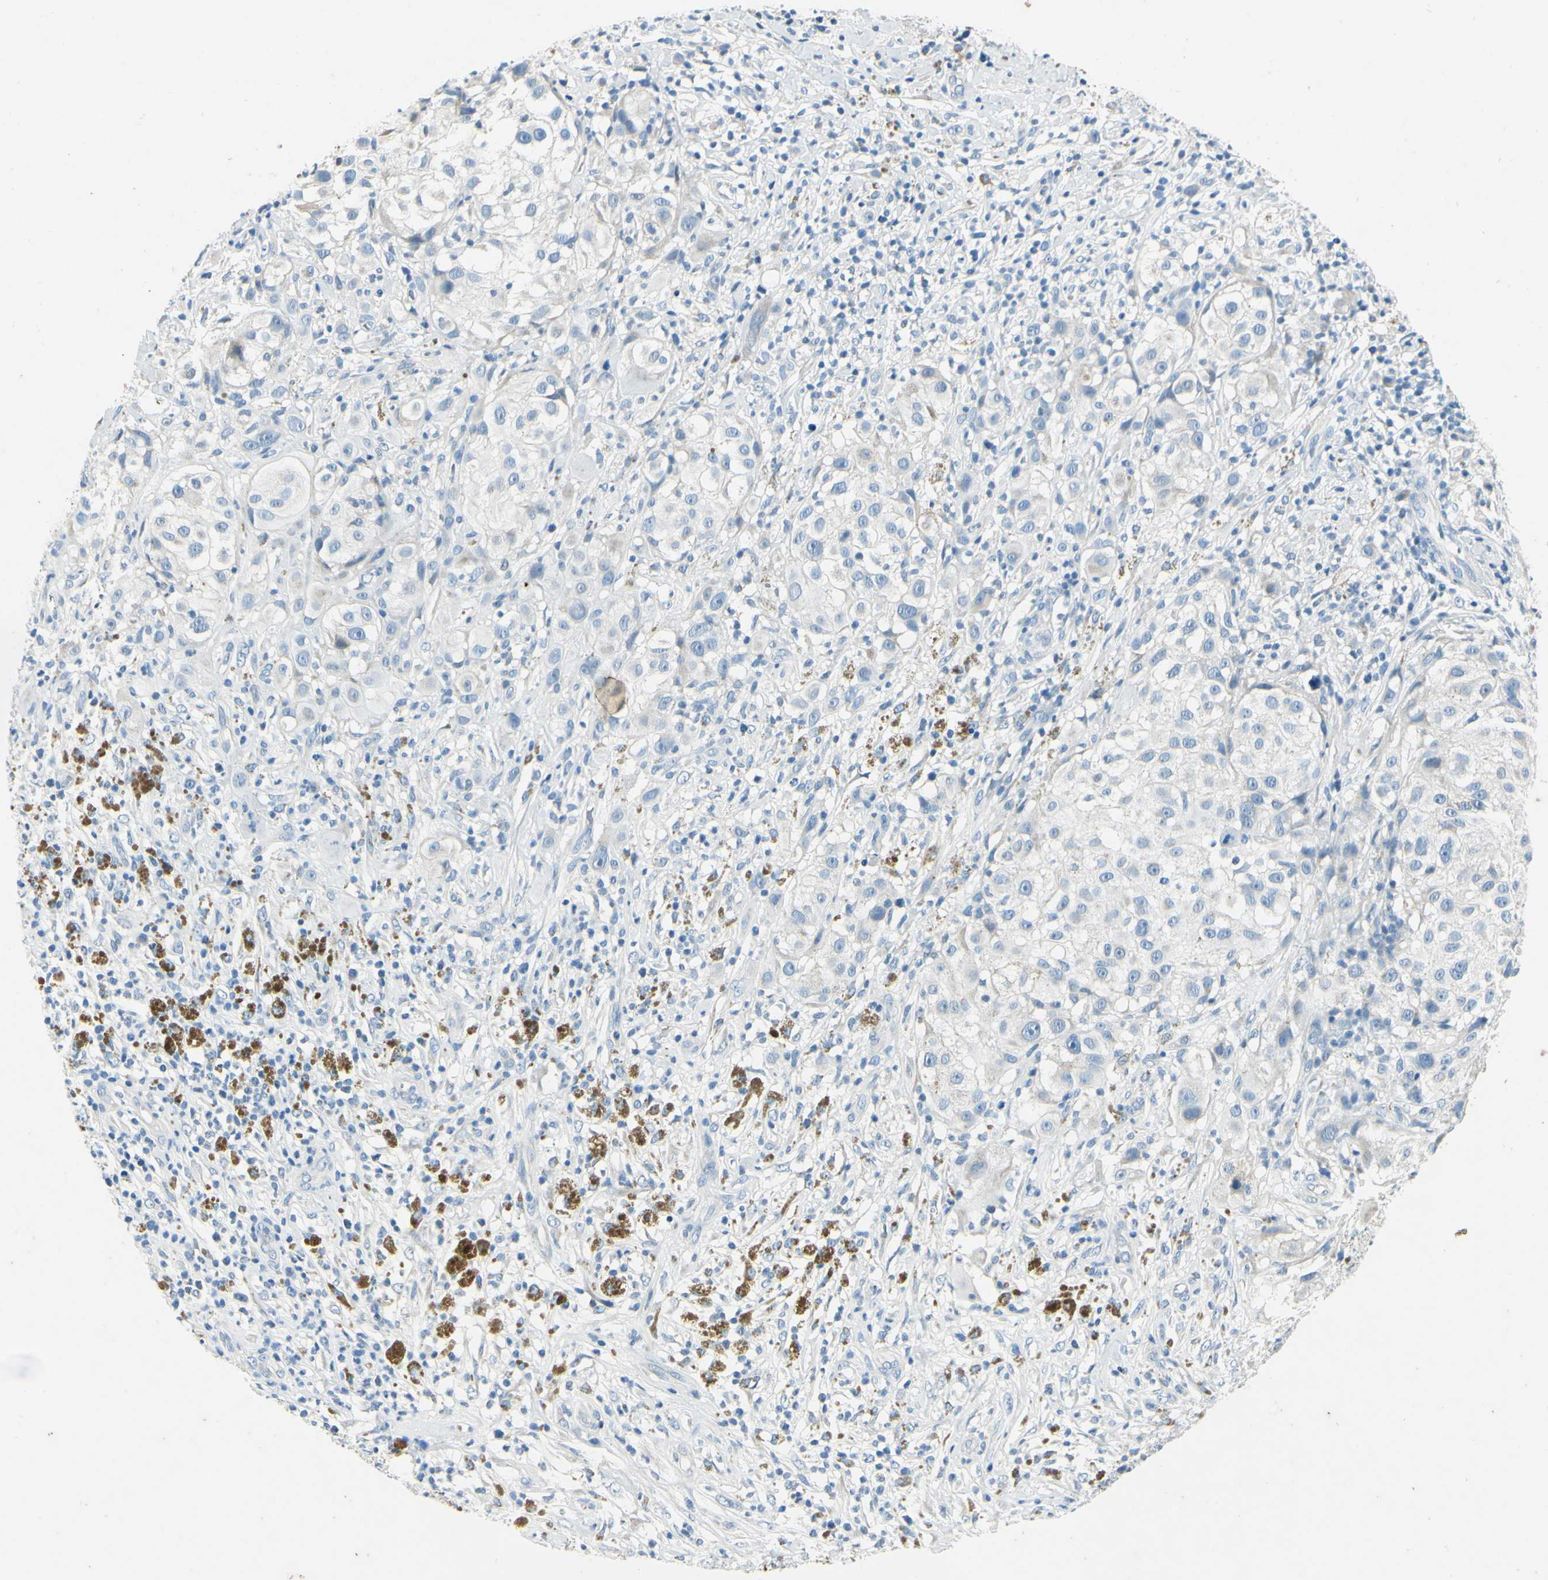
{"staining": {"intensity": "negative", "quantity": "none", "location": "none"}, "tissue": "melanoma", "cell_type": "Tumor cells", "image_type": "cancer", "snomed": [{"axis": "morphology", "description": "Necrosis, NOS"}, {"axis": "morphology", "description": "Malignant melanoma, NOS"}, {"axis": "topography", "description": "Skin"}], "caption": "The IHC micrograph has no significant staining in tumor cells of malignant melanoma tissue.", "gene": "SNAP91", "patient": {"sex": "female", "age": 87}}